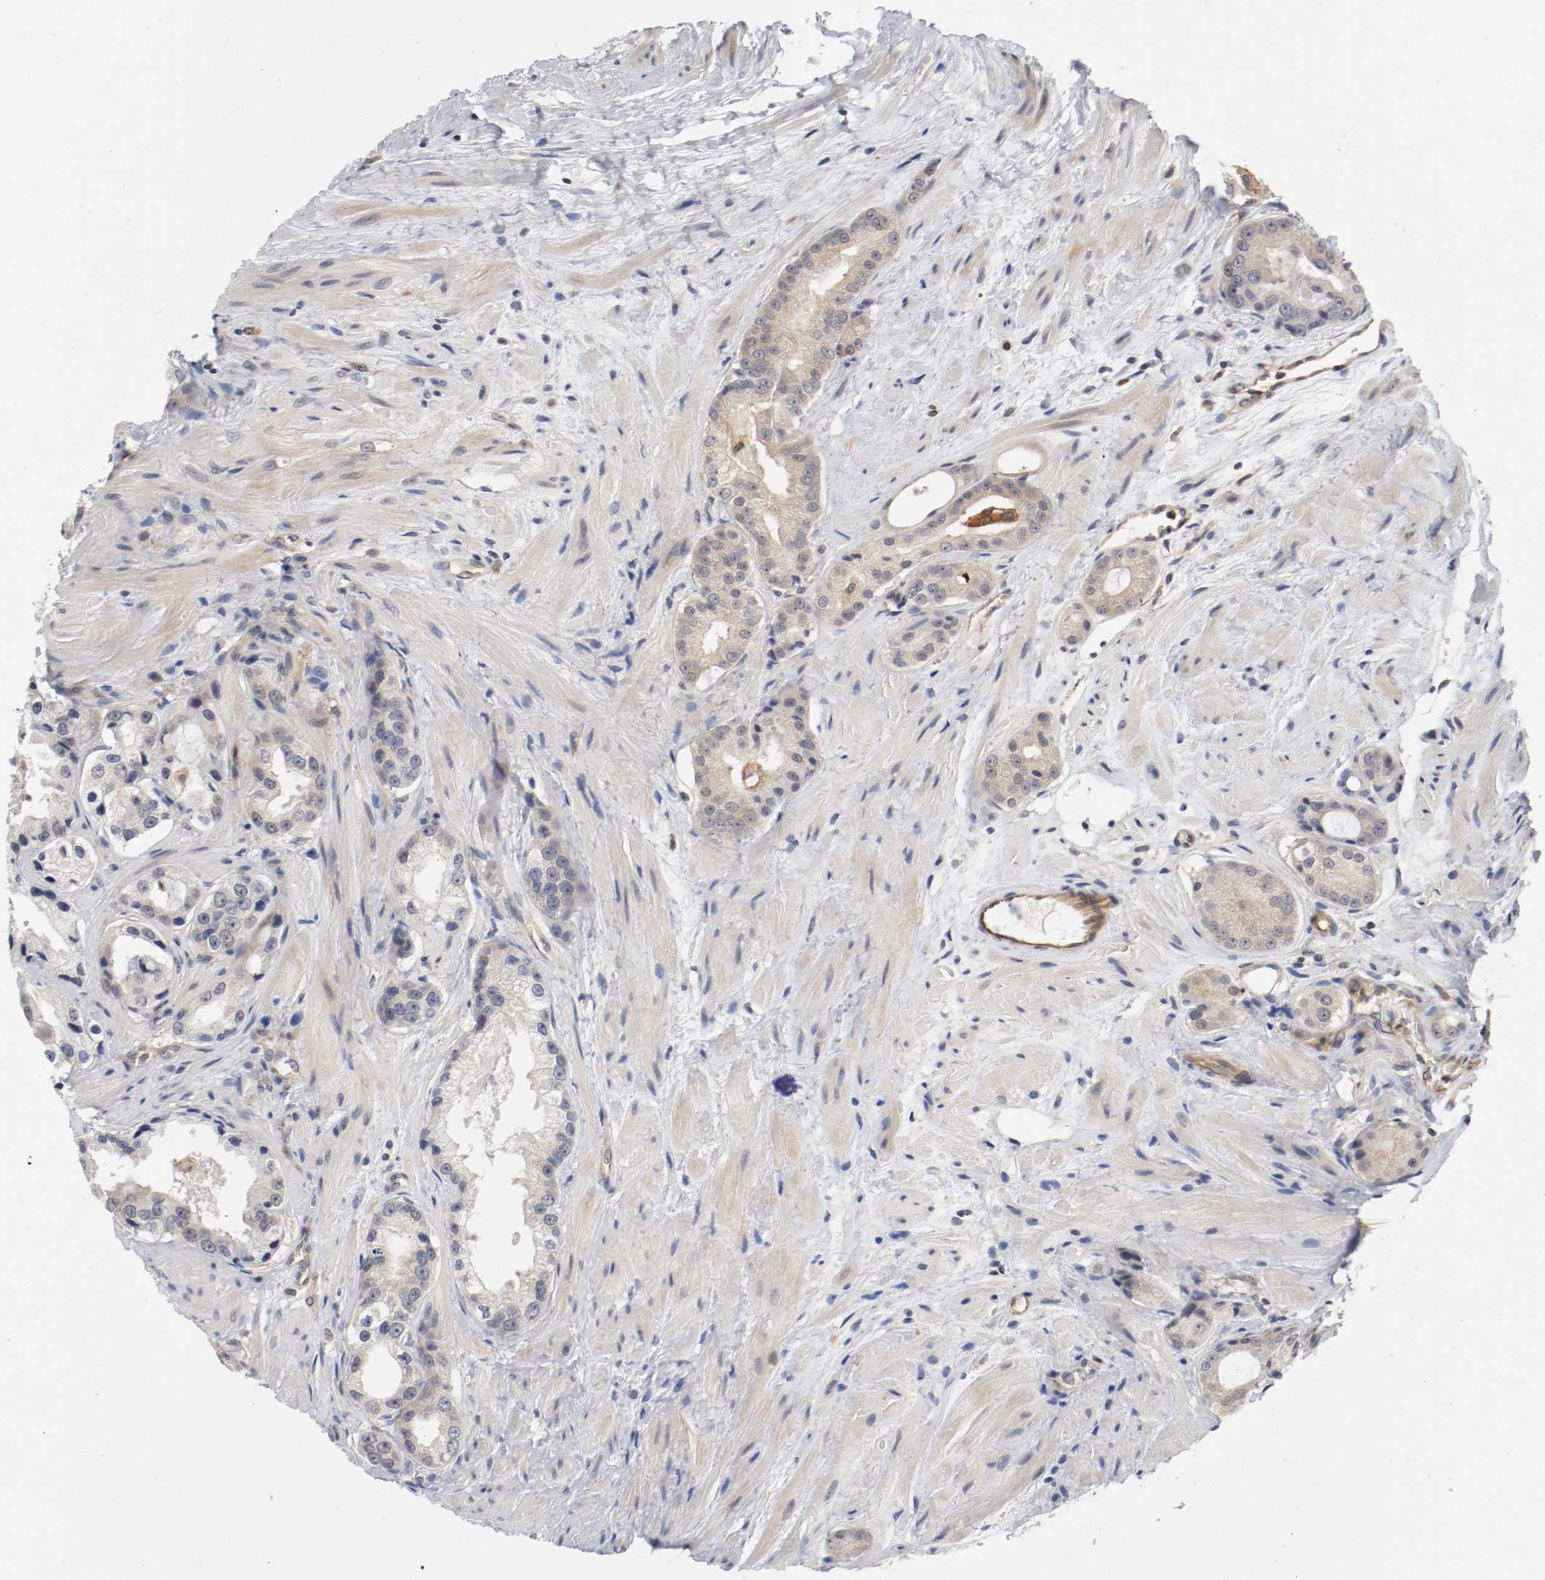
{"staining": {"intensity": "weak", "quantity": "25%-75%", "location": "cytoplasmic/membranous"}, "tissue": "prostate cancer", "cell_type": "Tumor cells", "image_type": "cancer", "snomed": [{"axis": "morphology", "description": "Adenocarcinoma, Medium grade"}, {"axis": "topography", "description": "Prostate"}], "caption": "The immunohistochemical stain shows weak cytoplasmic/membranous positivity in tumor cells of adenocarcinoma (medium-grade) (prostate) tissue.", "gene": "RBM23", "patient": {"sex": "male", "age": 60}}